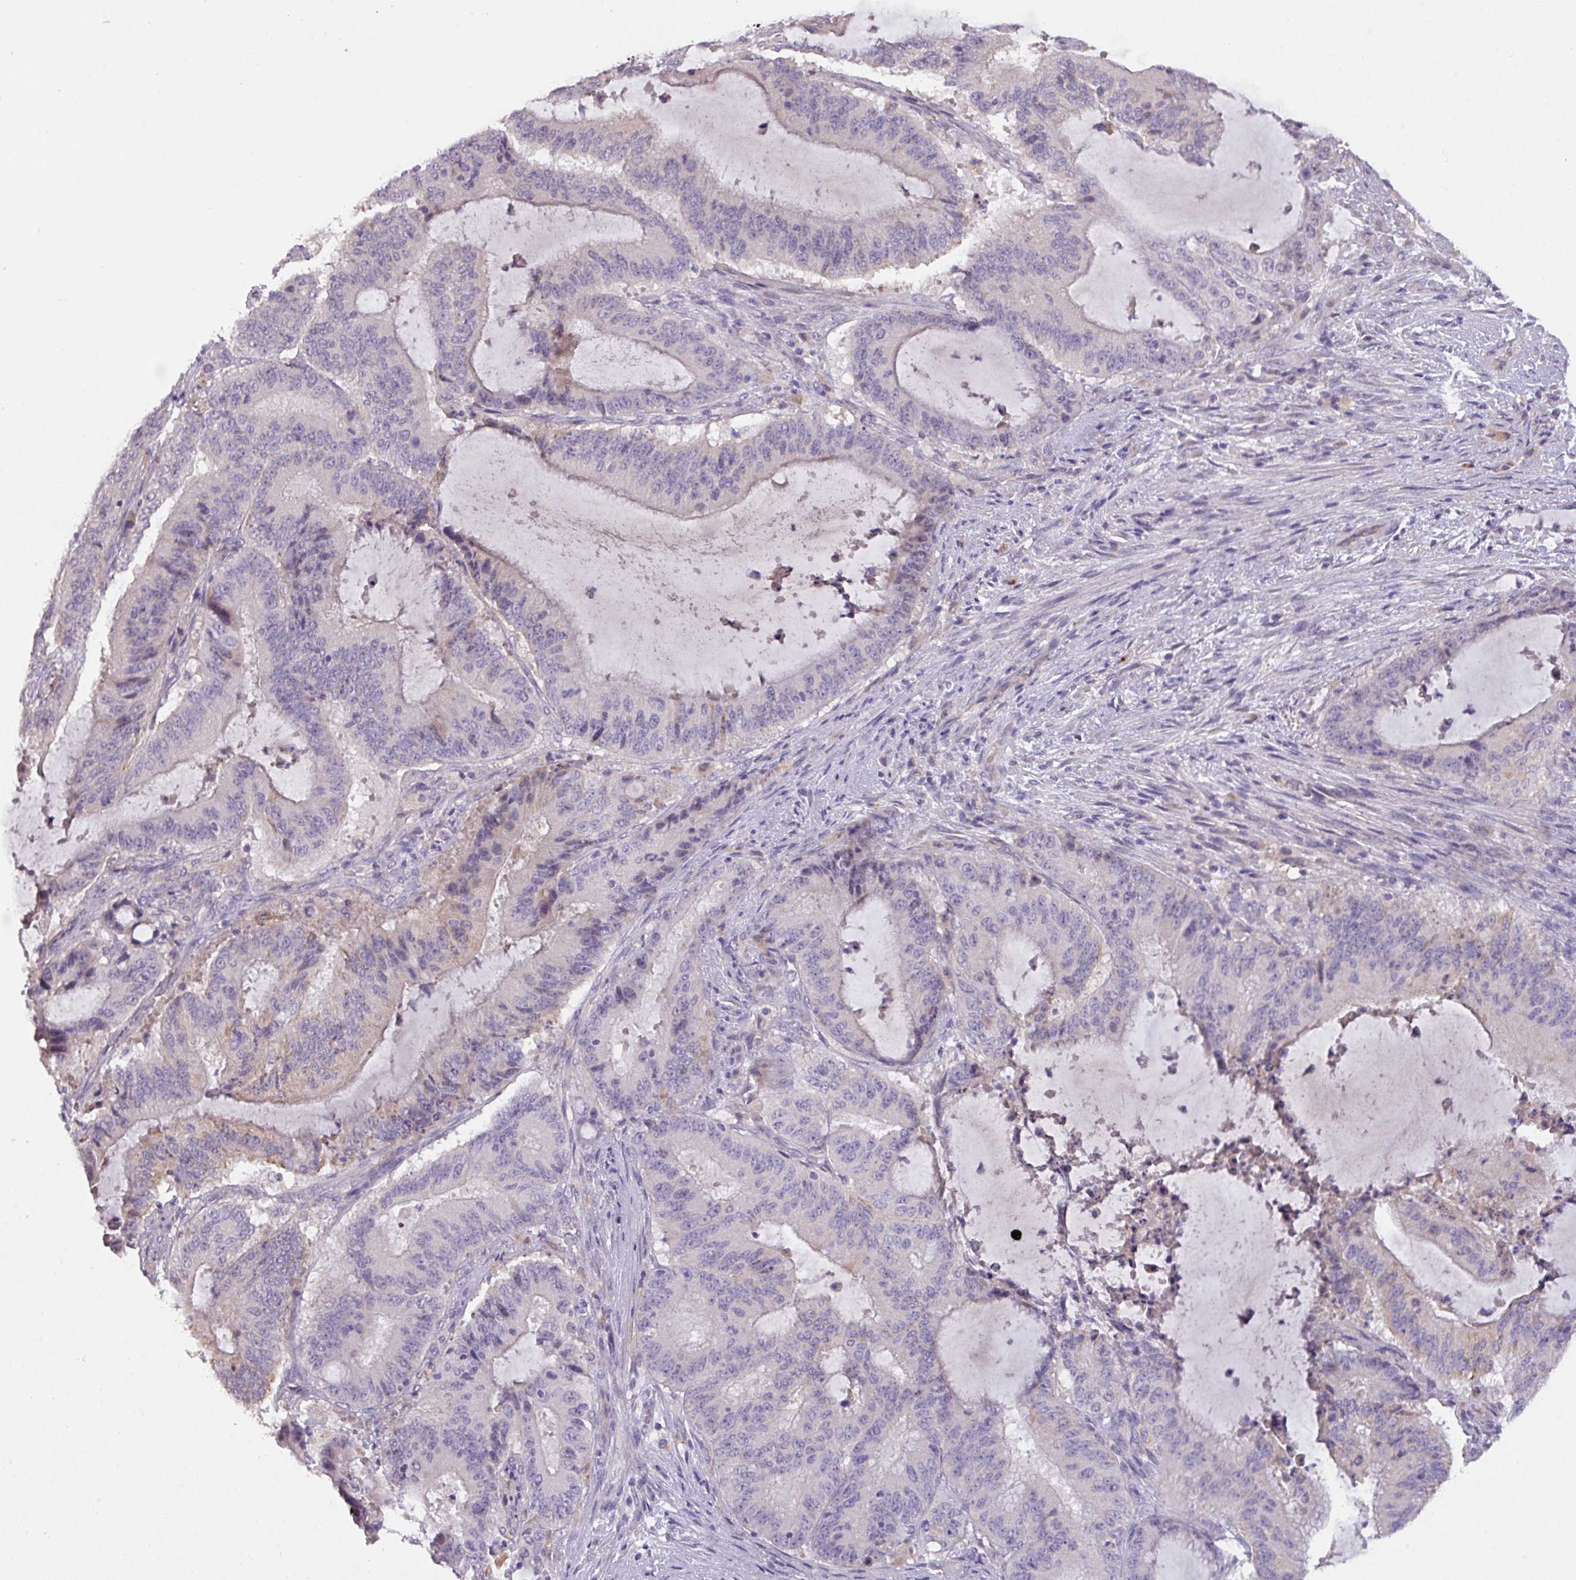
{"staining": {"intensity": "negative", "quantity": "none", "location": "none"}, "tissue": "liver cancer", "cell_type": "Tumor cells", "image_type": "cancer", "snomed": [{"axis": "morphology", "description": "Normal tissue, NOS"}, {"axis": "morphology", "description": "Cholangiocarcinoma"}, {"axis": "topography", "description": "Liver"}, {"axis": "topography", "description": "Peripheral nerve tissue"}], "caption": "High magnification brightfield microscopy of liver cholangiocarcinoma stained with DAB (3,3'-diaminobenzidine) (brown) and counterstained with hematoxylin (blue): tumor cells show no significant expression.", "gene": "PRADC1", "patient": {"sex": "female", "age": 73}}